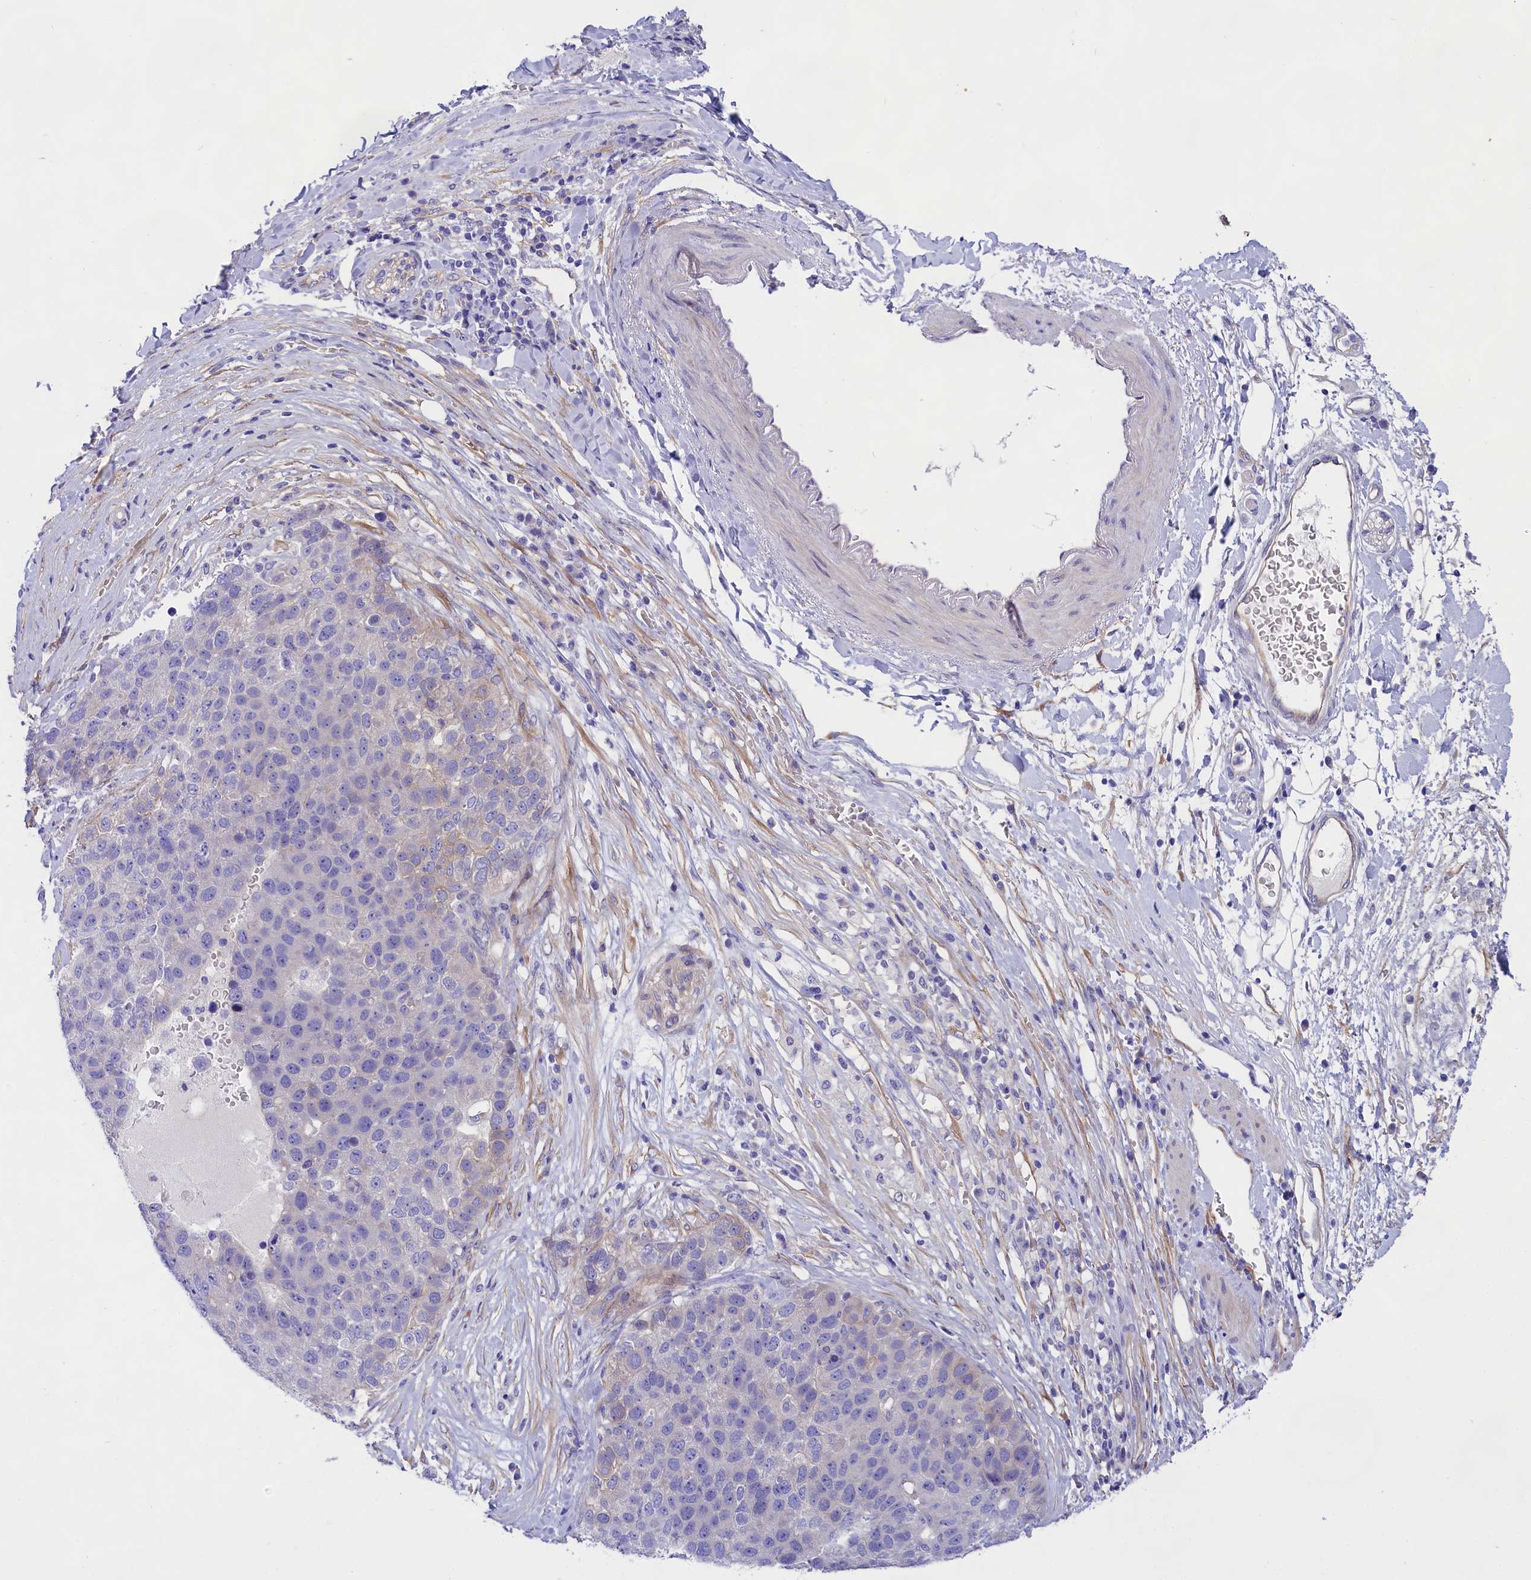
{"staining": {"intensity": "negative", "quantity": "none", "location": "none"}, "tissue": "pancreatic cancer", "cell_type": "Tumor cells", "image_type": "cancer", "snomed": [{"axis": "morphology", "description": "Adenocarcinoma, NOS"}, {"axis": "topography", "description": "Pancreas"}], "caption": "IHC photomicrograph of human pancreatic cancer stained for a protein (brown), which exhibits no expression in tumor cells.", "gene": "PPP1R13L", "patient": {"sex": "female", "age": 61}}